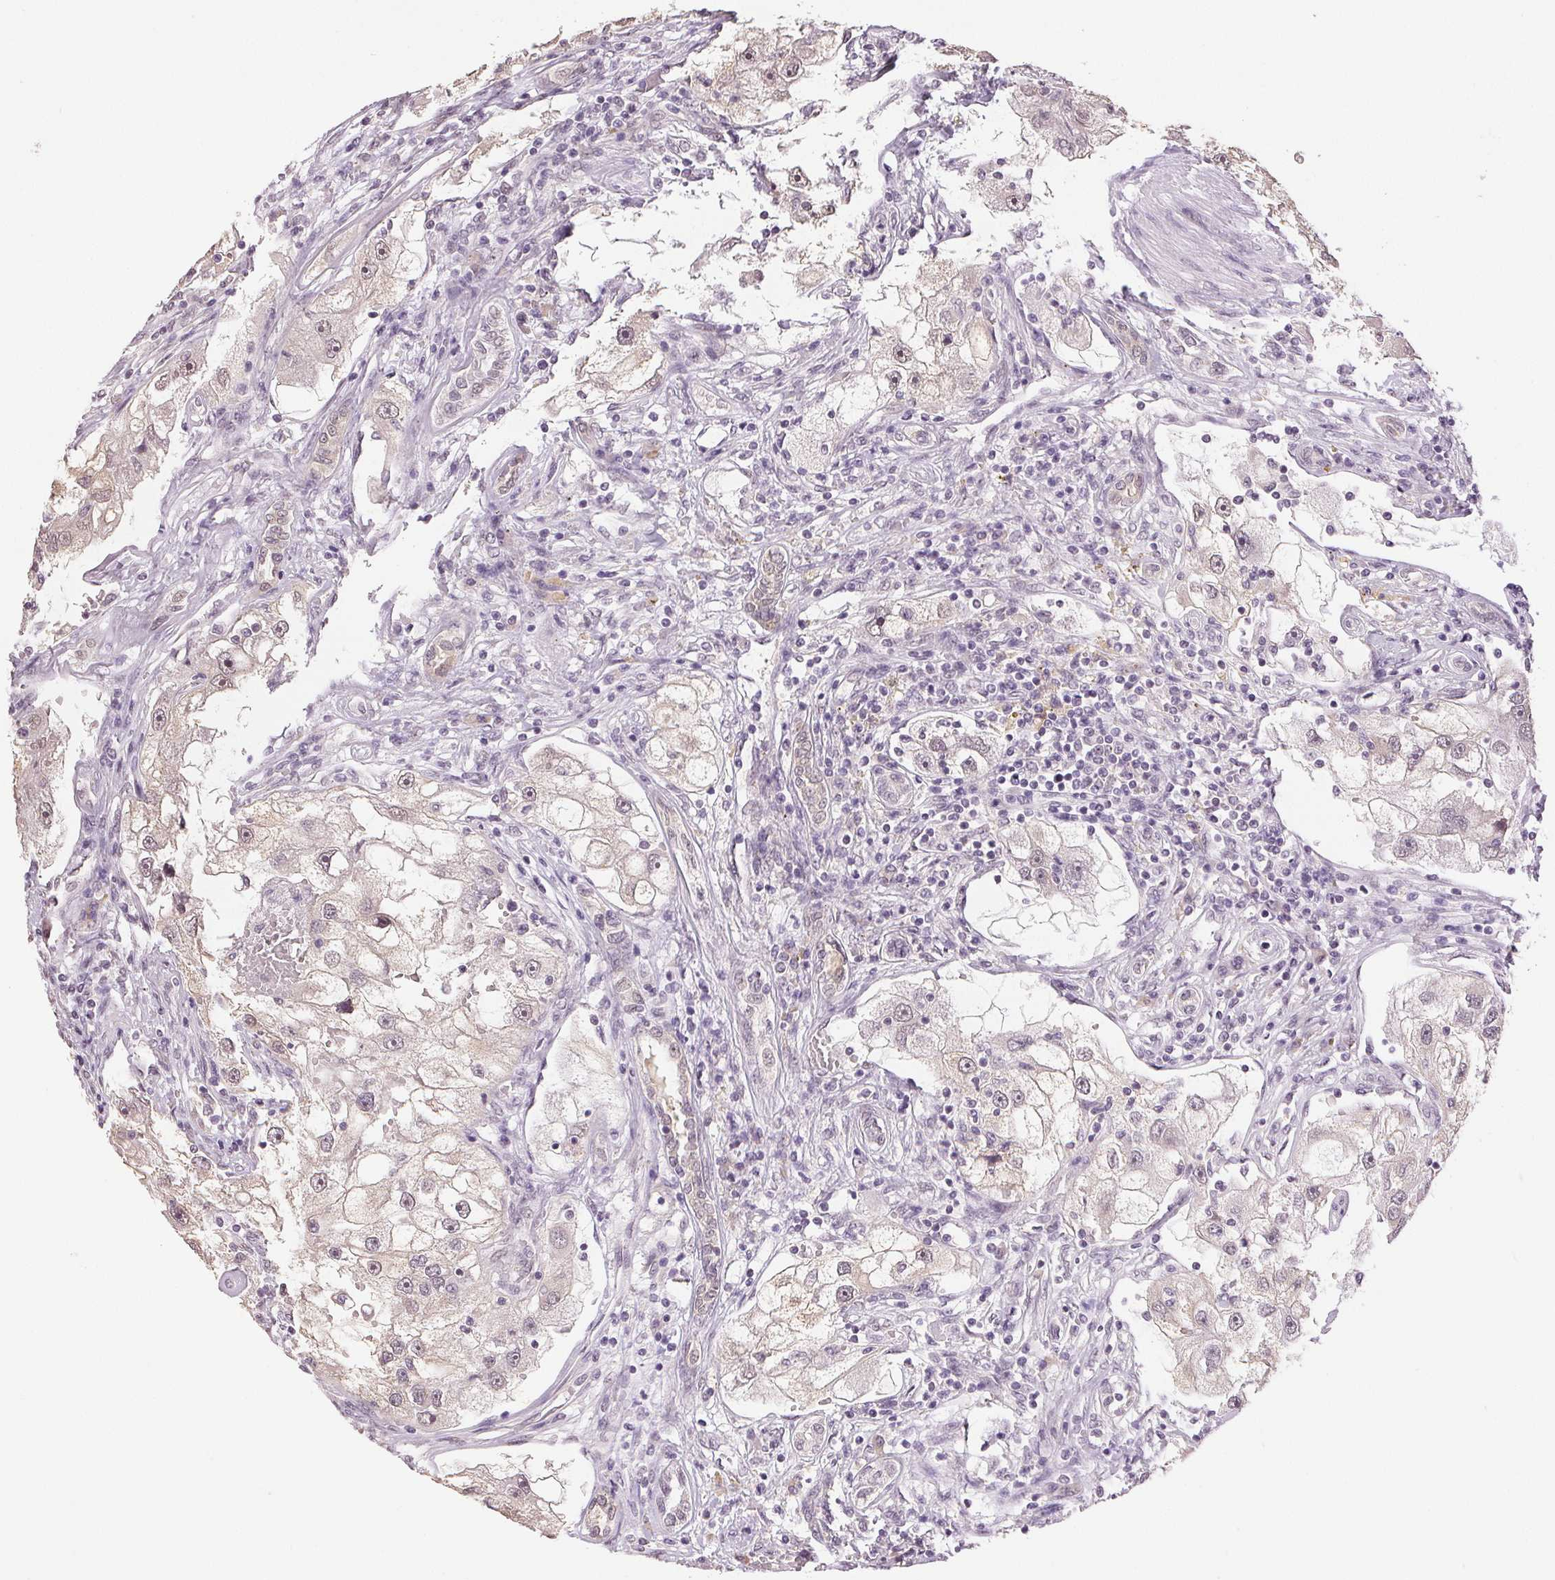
{"staining": {"intensity": "weak", "quantity": "<25%", "location": "nuclear"}, "tissue": "renal cancer", "cell_type": "Tumor cells", "image_type": "cancer", "snomed": [{"axis": "morphology", "description": "Adenocarcinoma, NOS"}, {"axis": "topography", "description": "Kidney"}], "caption": "The IHC micrograph has no significant expression in tumor cells of renal adenocarcinoma tissue.", "gene": "PLCB1", "patient": {"sex": "male", "age": 63}}